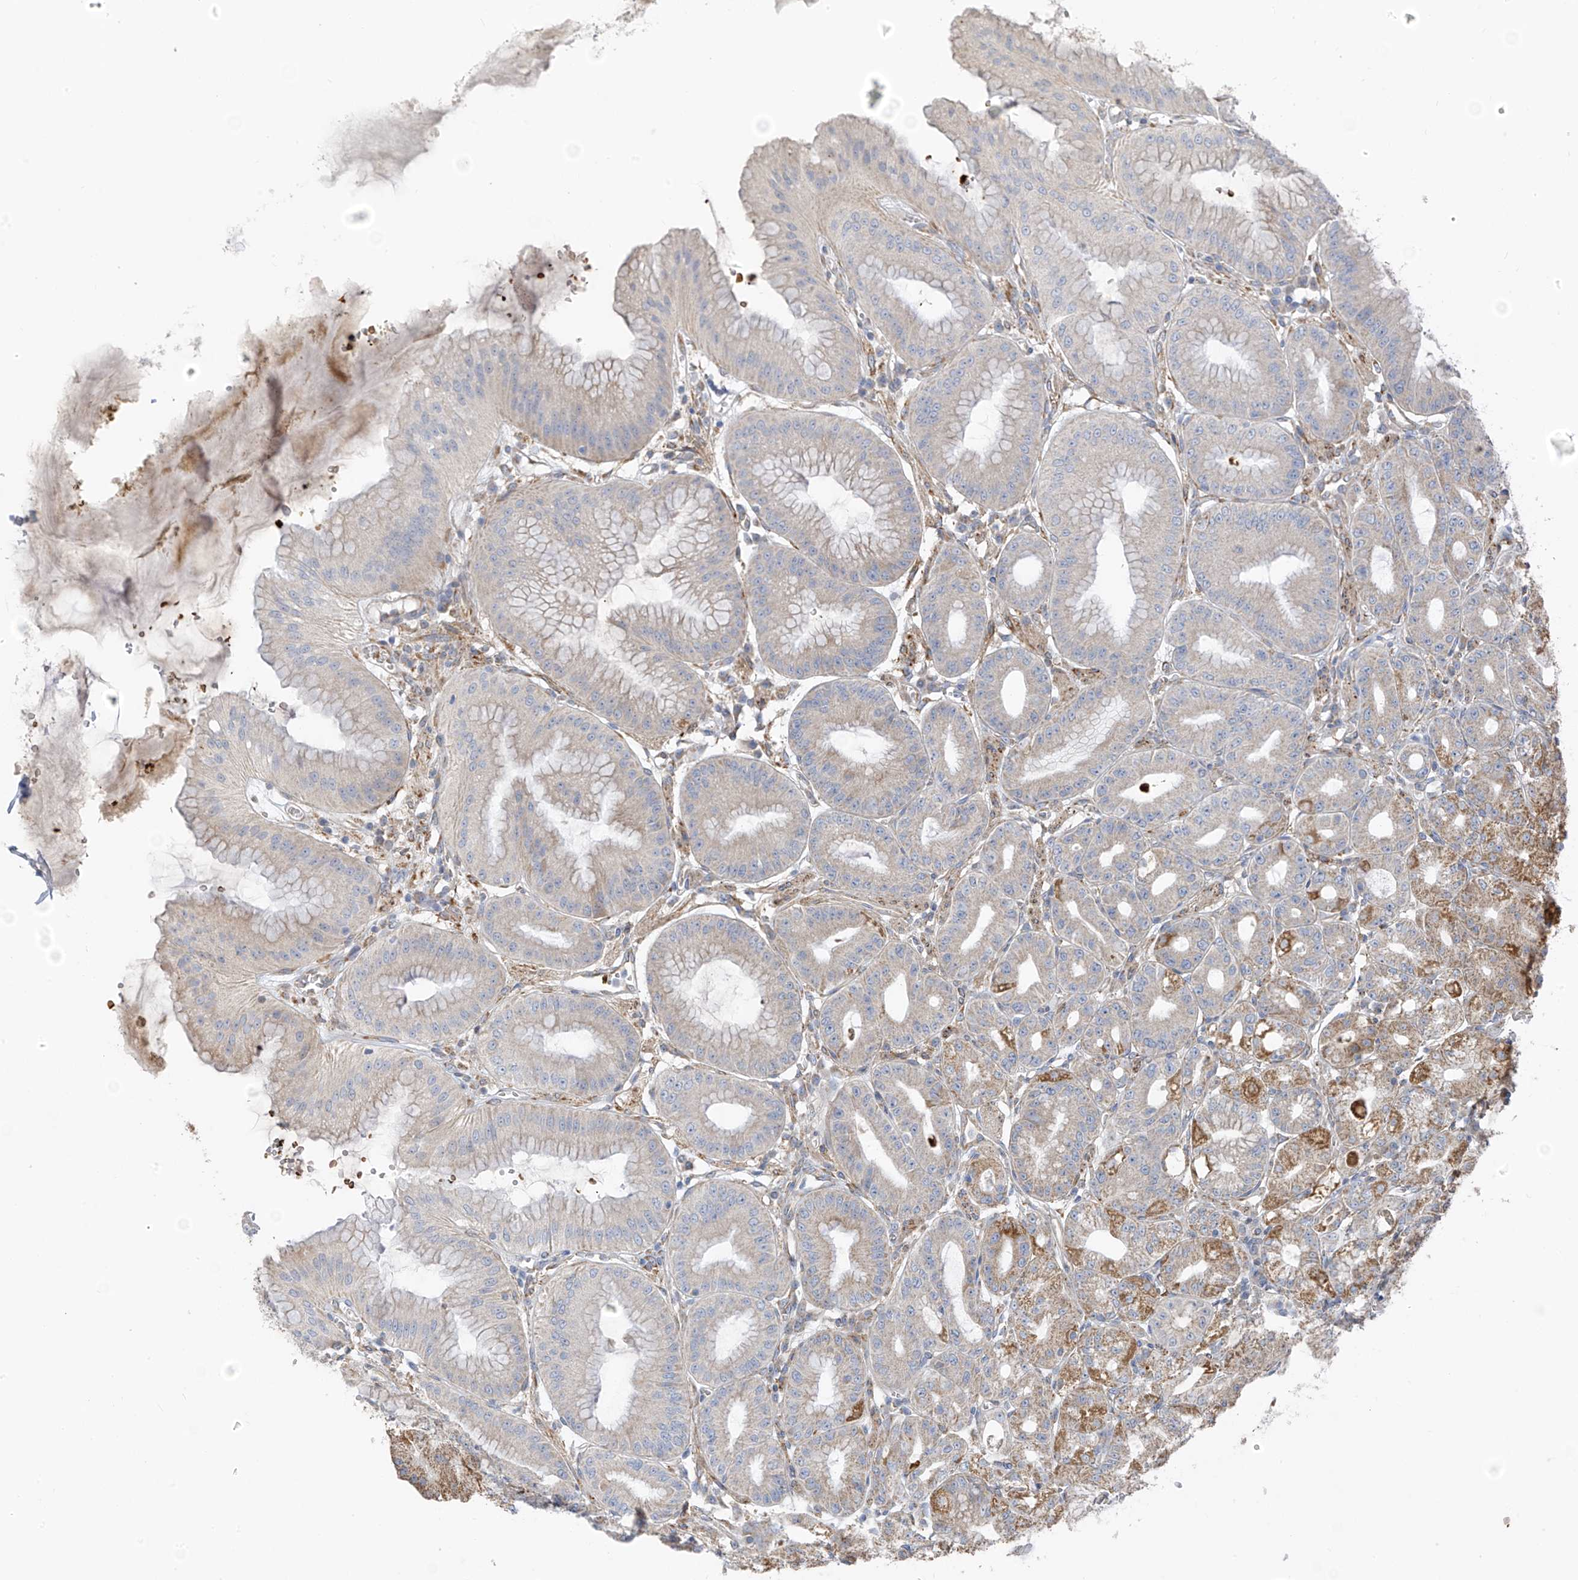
{"staining": {"intensity": "moderate", "quantity": "25%-75%", "location": "cytoplasmic/membranous"}, "tissue": "stomach", "cell_type": "Glandular cells", "image_type": "normal", "snomed": [{"axis": "morphology", "description": "Normal tissue, NOS"}, {"axis": "topography", "description": "Stomach, lower"}], "caption": "IHC image of normal stomach stained for a protein (brown), which exhibits medium levels of moderate cytoplasmic/membranous expression in about 25%-75% of glandular cells.", "gene": "EOMES", "patient": {"sex": "male", "age": 71}}